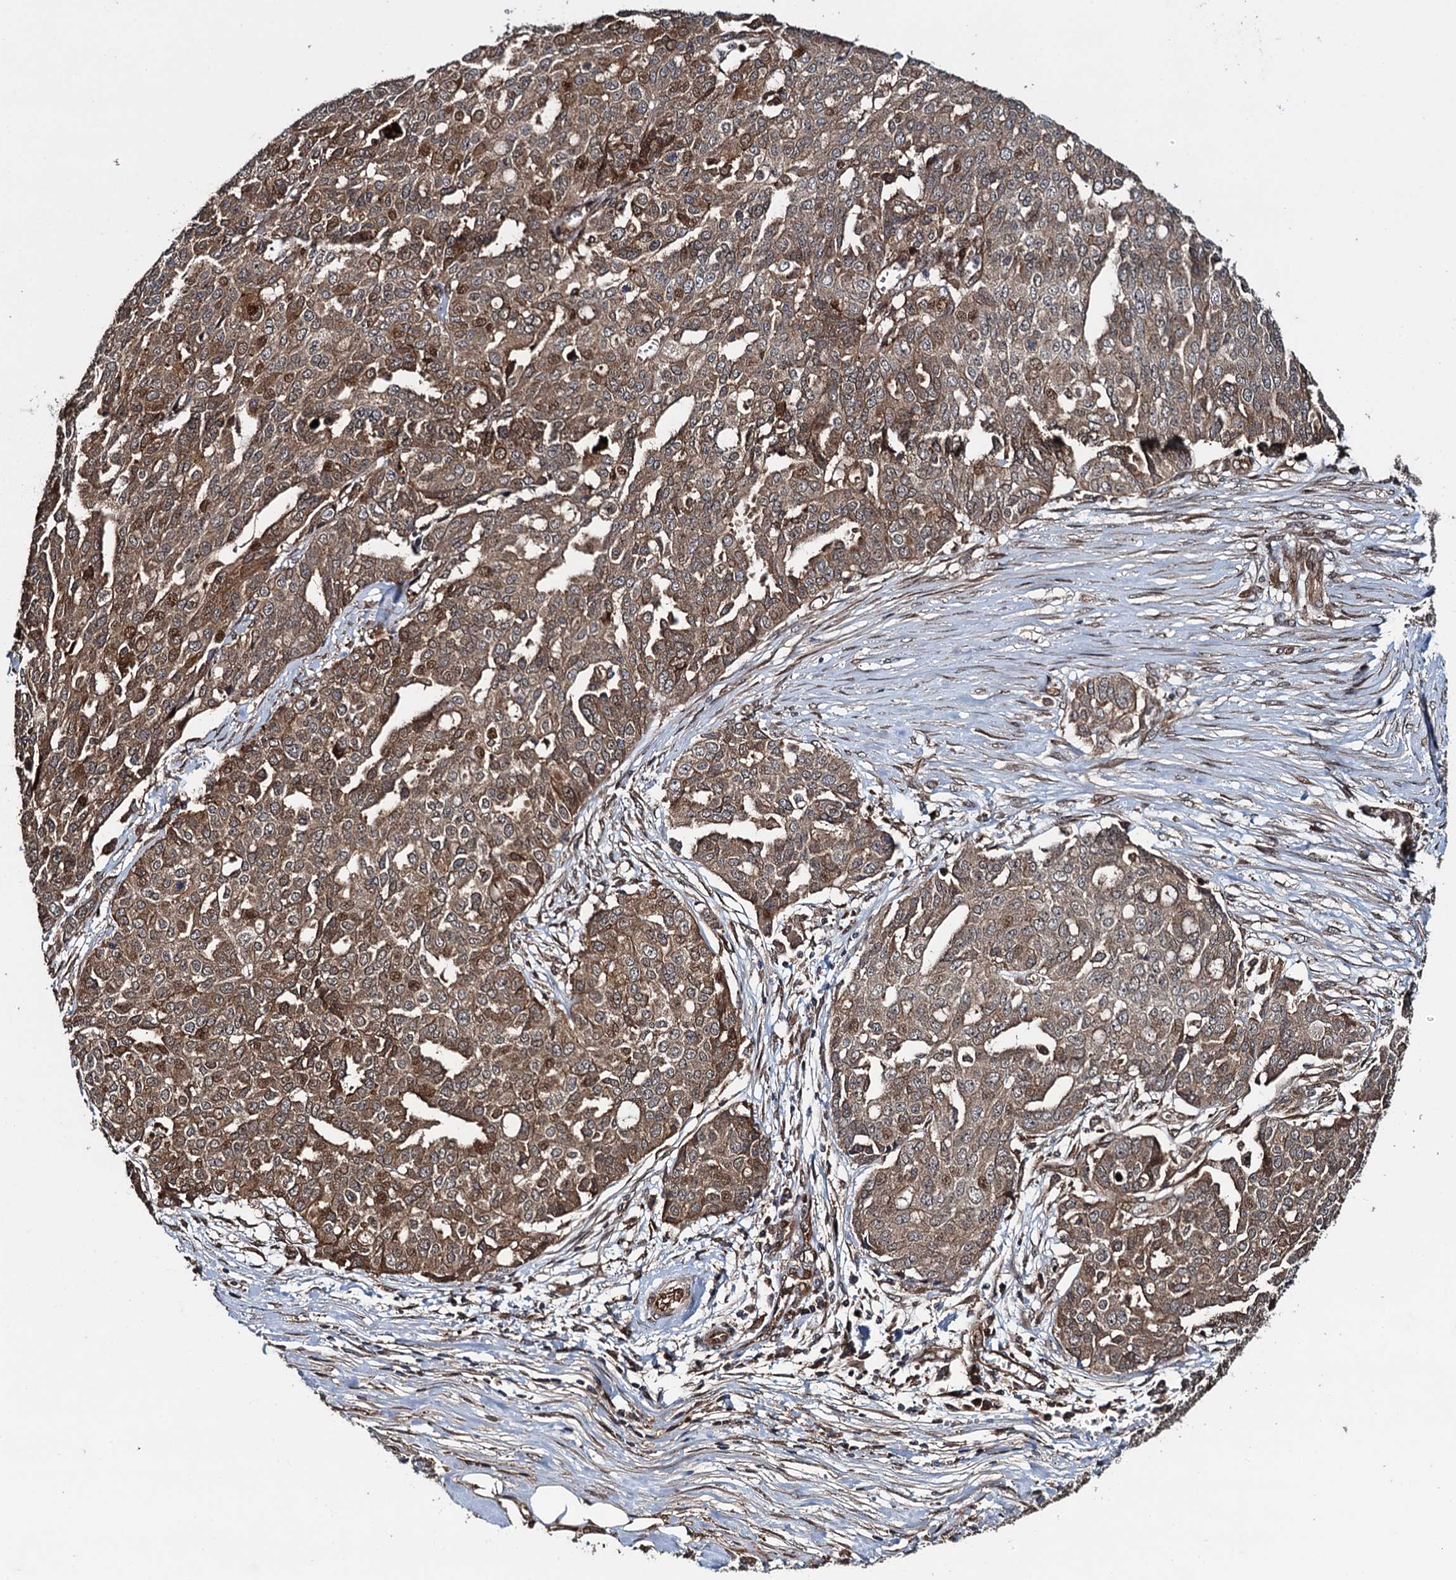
{"staining": {"intensity": "moderate", "quantity": ">75%", "location": "cytoplasmic/membranous"}, "tissue": "ovarian cancer", "cell_type": "Tumor cells", "image_type": "cancer", "snomed": [{"axis": "morphology", "description": "Cystadenocarcinoma, serous, NOS"}, {"axis": "topography", "description": "Soft tissue"}, {"axis": "topography", "description": "Ovary"}], "caption": "Ovarian cancer was stained to show a protein in brown. There is medium levels of moderate cytoplasmic/membranous staining in about >75% of tumor cells.", "gene": "RHOBTB1", "patient": {"sex": "female", "age": 57}}